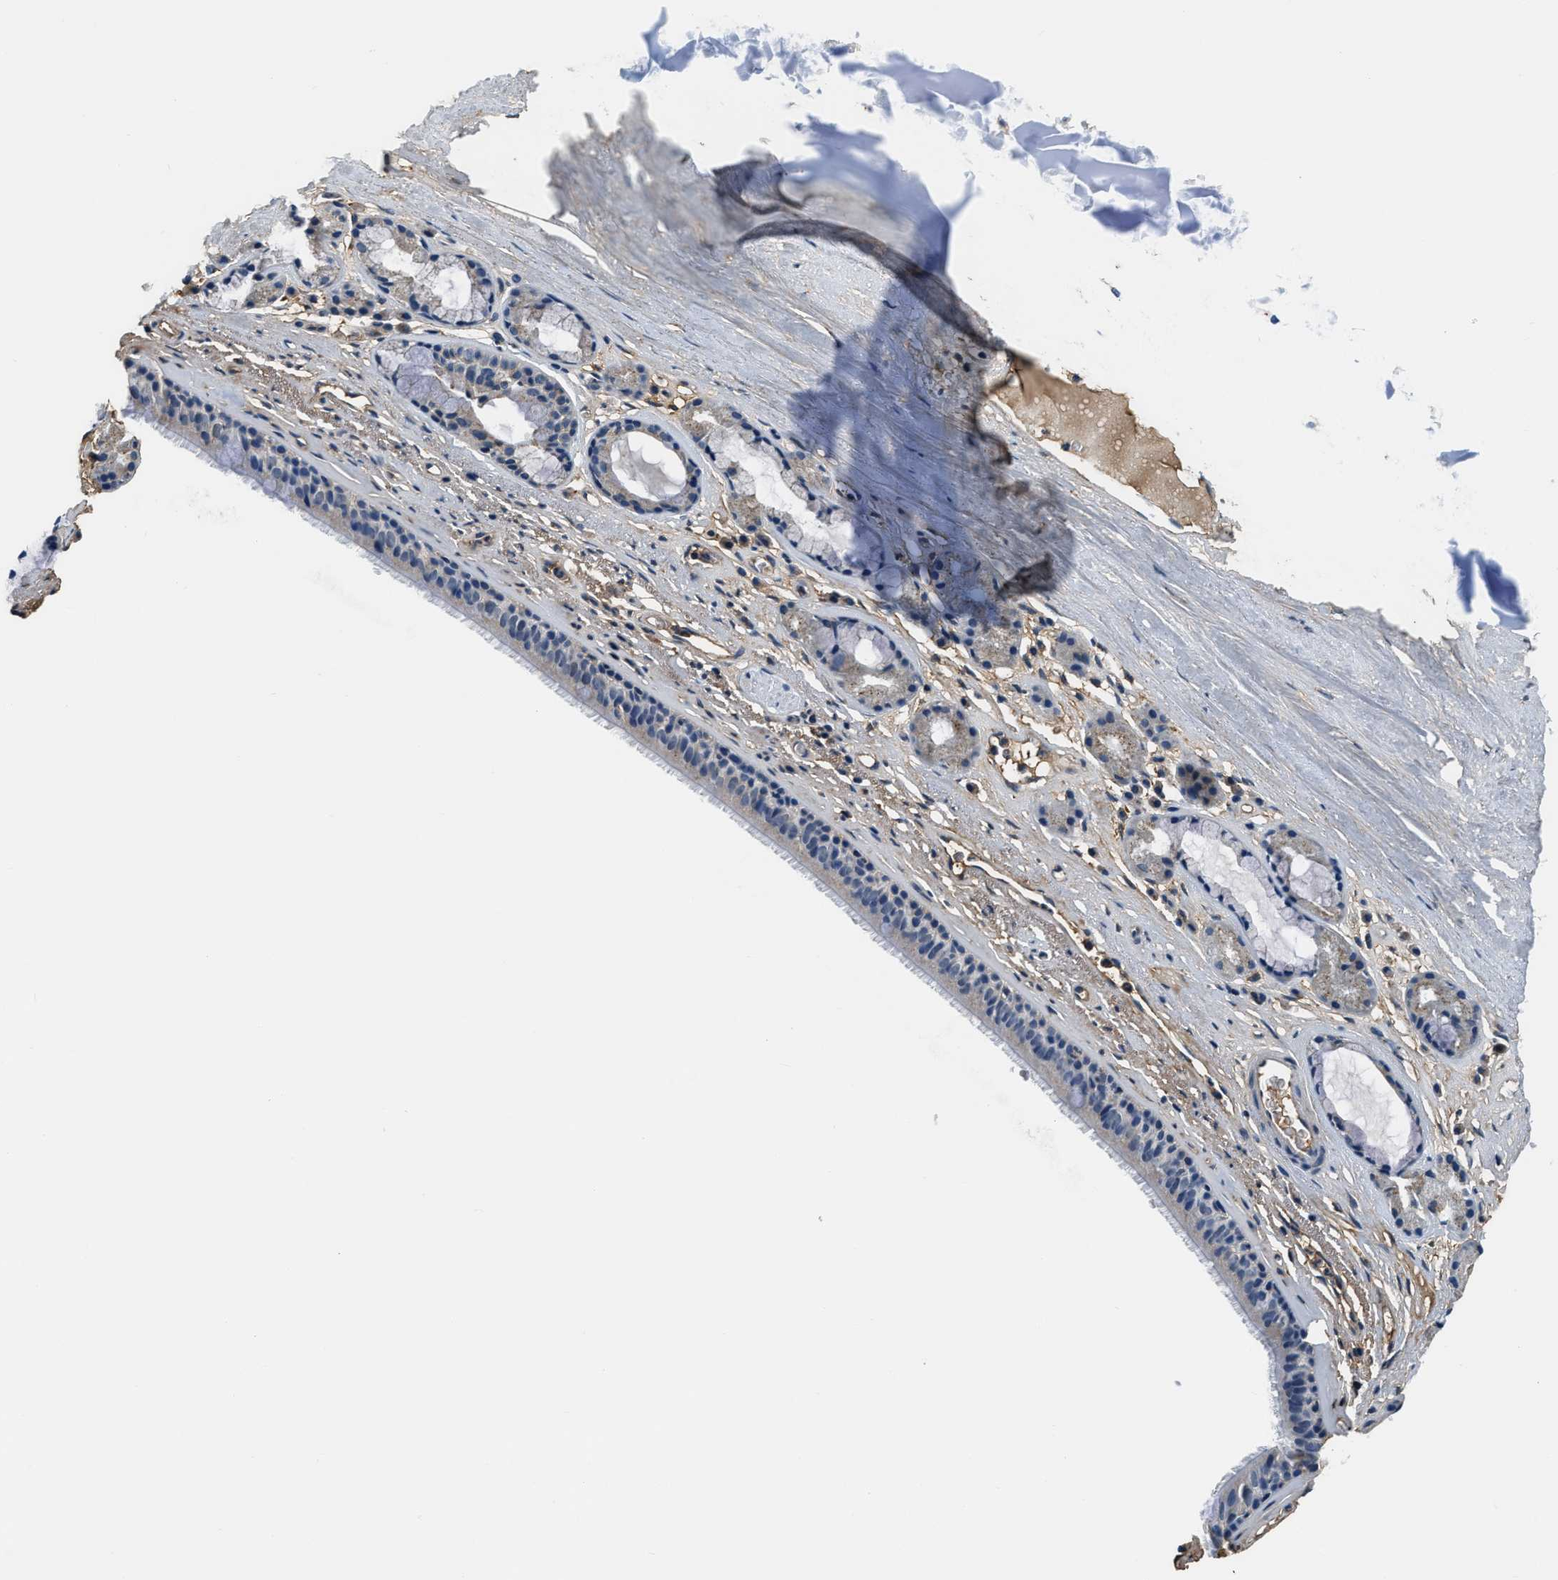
{"staining": {"intensity": "weak", "quantity": ">75%", "location": "cytoplasmic/membranous"}, "tissue": "bronchus", "cell_type": "Respiratory epithelial cells", "image_type": "normal", "snomed": [{"axis": "morphology", "description": "Normal tissue, NOS"}, {"axis": "topography", "description": "Cartilage tissue"}], "caption": "IHC image of normal human bronchus stained for a protein (brown), which shows low levels of weak cytoplasmic/membranous staining in about >75% of respiratory epithelial cells.", "gene": "EEA1", "patient": {"sex": "female", "age": 63}}